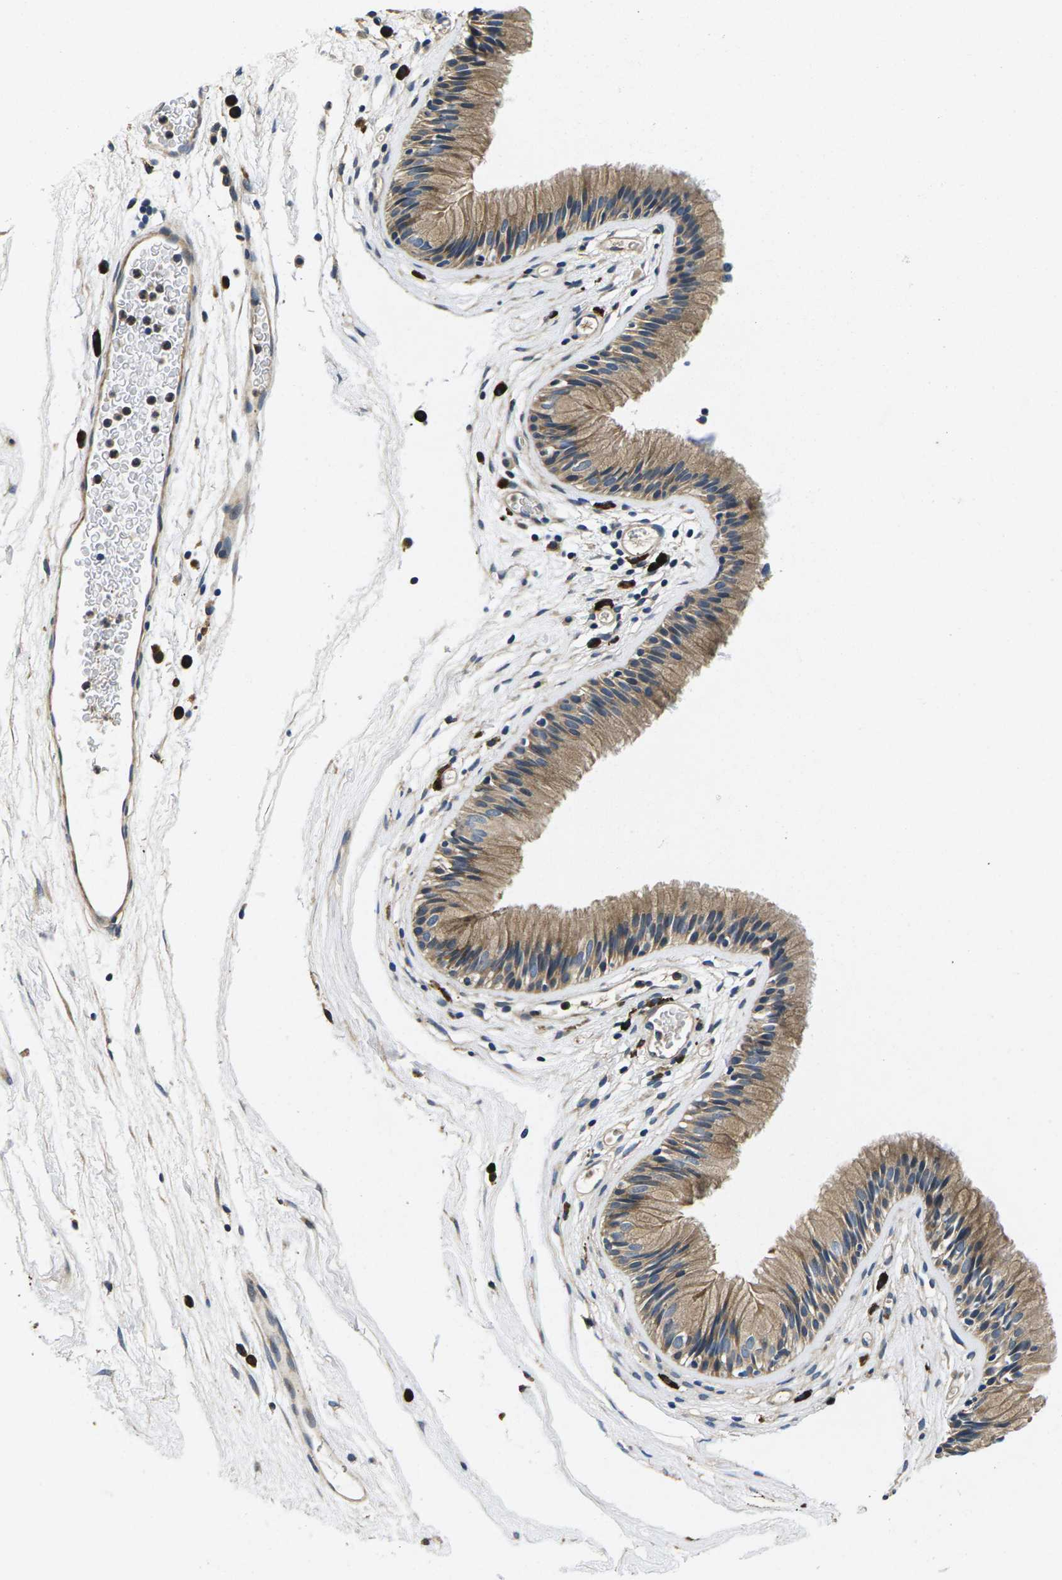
{"staining": {"intensity": "moderate", "quantity": ">75%", "location": "cytoplasmic/membranous"}, "tissue": "nasopharynx", "cell_type": "Respiratory epithelial cells", "image_type": "normal", "snomed": [{"axis": "morphology", "description": "Normal tissue, NOS"}, {"axis": "morphology", "description": "Inflammation, NOS"}, {"axis": "topography", "description": "Nasopharynx"}], "caption": "Nasopharynx stained with IHC exhibits moderate cytoplasmic/membranous expression in approximately >75% of respiratory epithelial cells.", "gene": "PLCE1", "patient": {"sex": "male", "age": 48}}